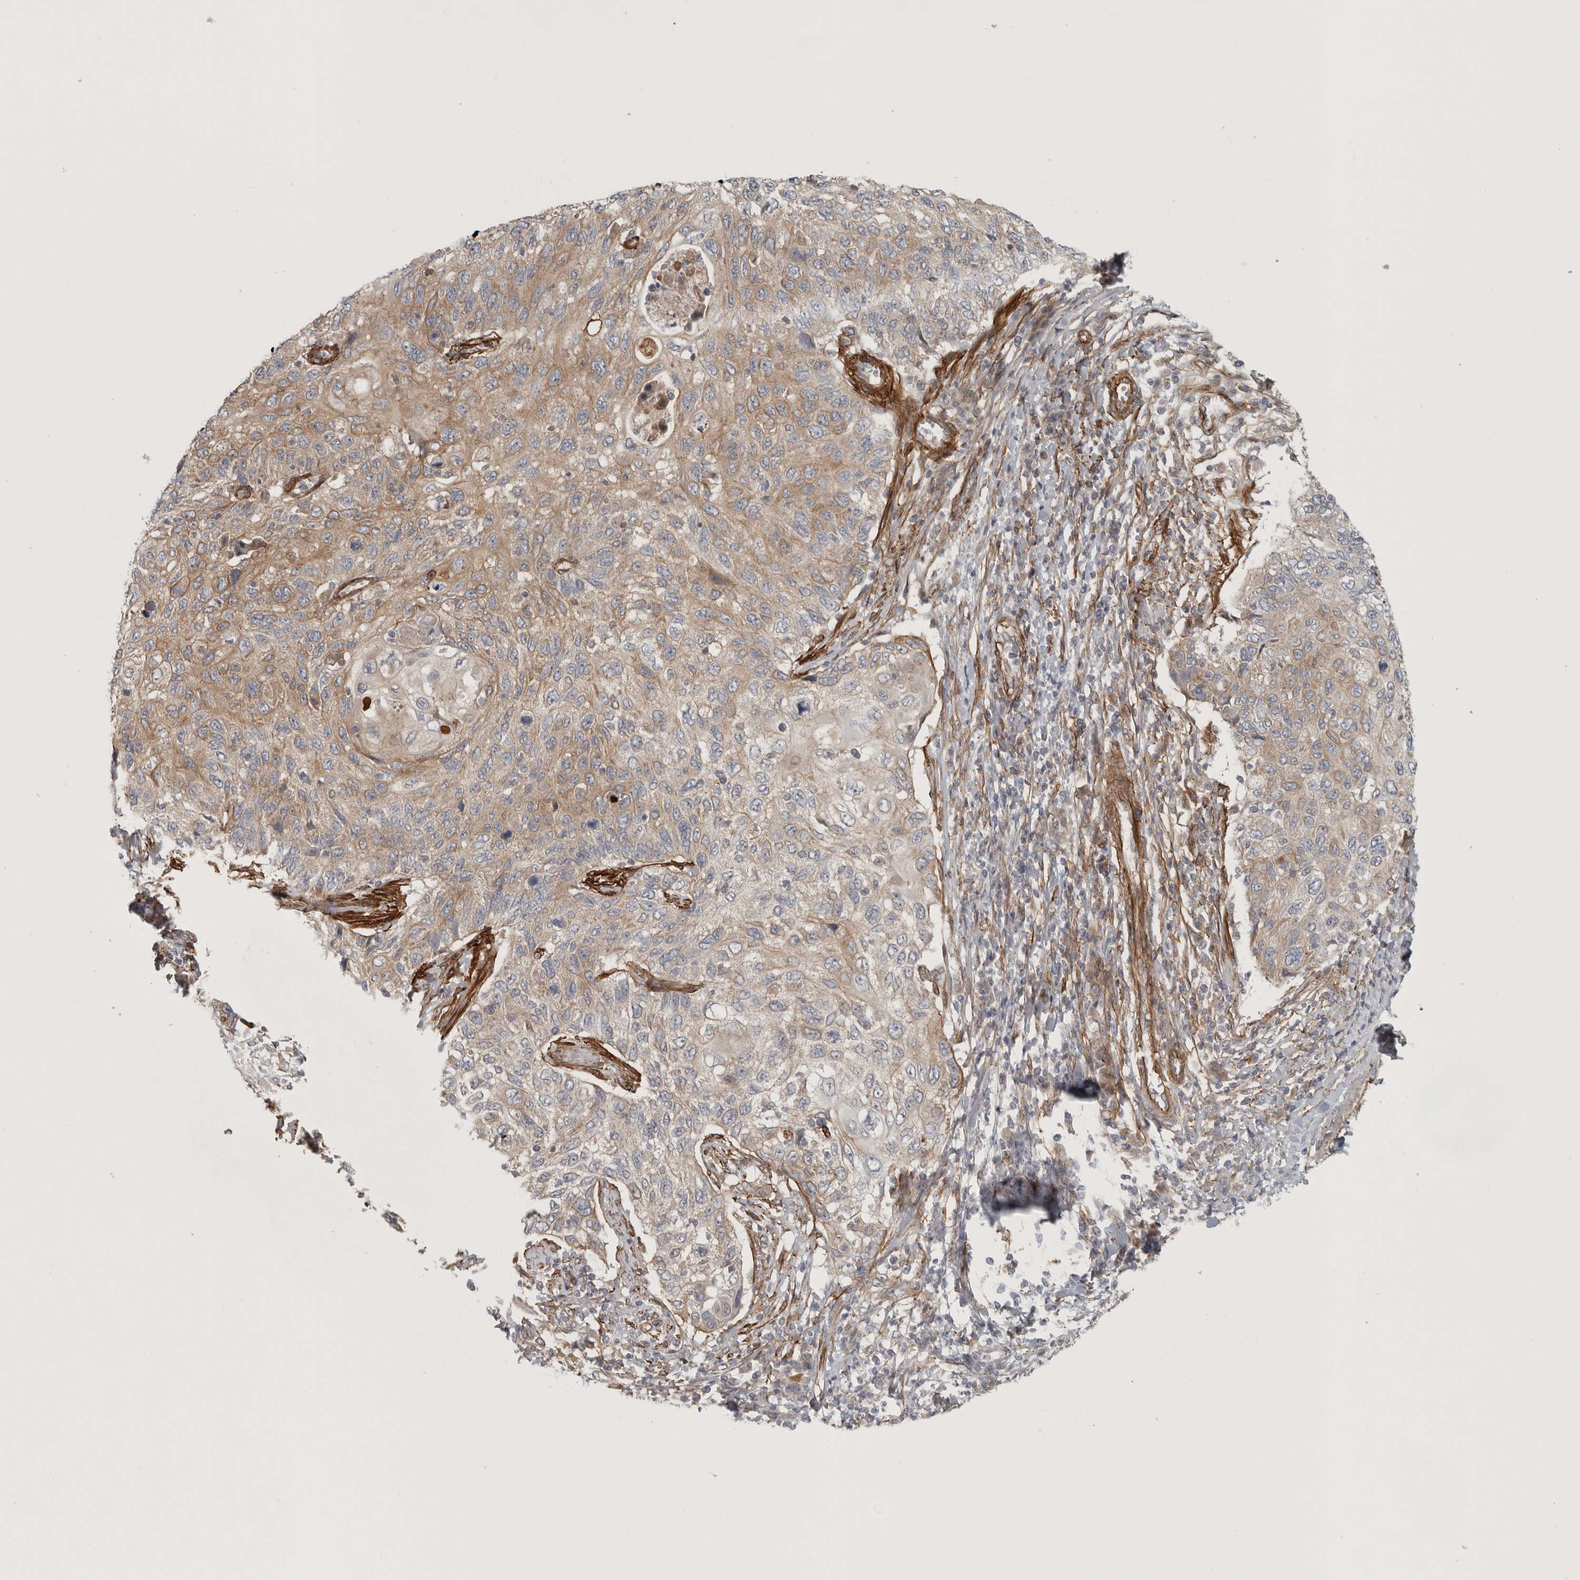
{"staining": {"intensity": "weak", "quantity": "25%-75%", "location": "cytoplasmic/membranous"}, "tissue": "cervical cancer", "cell_type": "Tumor cells", "image_type": "cancer", "snomed": [{"axis": "morphology", "description": "Squamous cell carcinoma, NOS"}, {"axis": "topography", "description": "Cervix"}], "caption": "Immunohistochemical staining of human cervical cancer displays weak cytoplasmic/membranous protein positivity in about 25%-75% of tumor cells.", "gene": "LONRF1", "patient": {"sex": "female", "age": 70}}